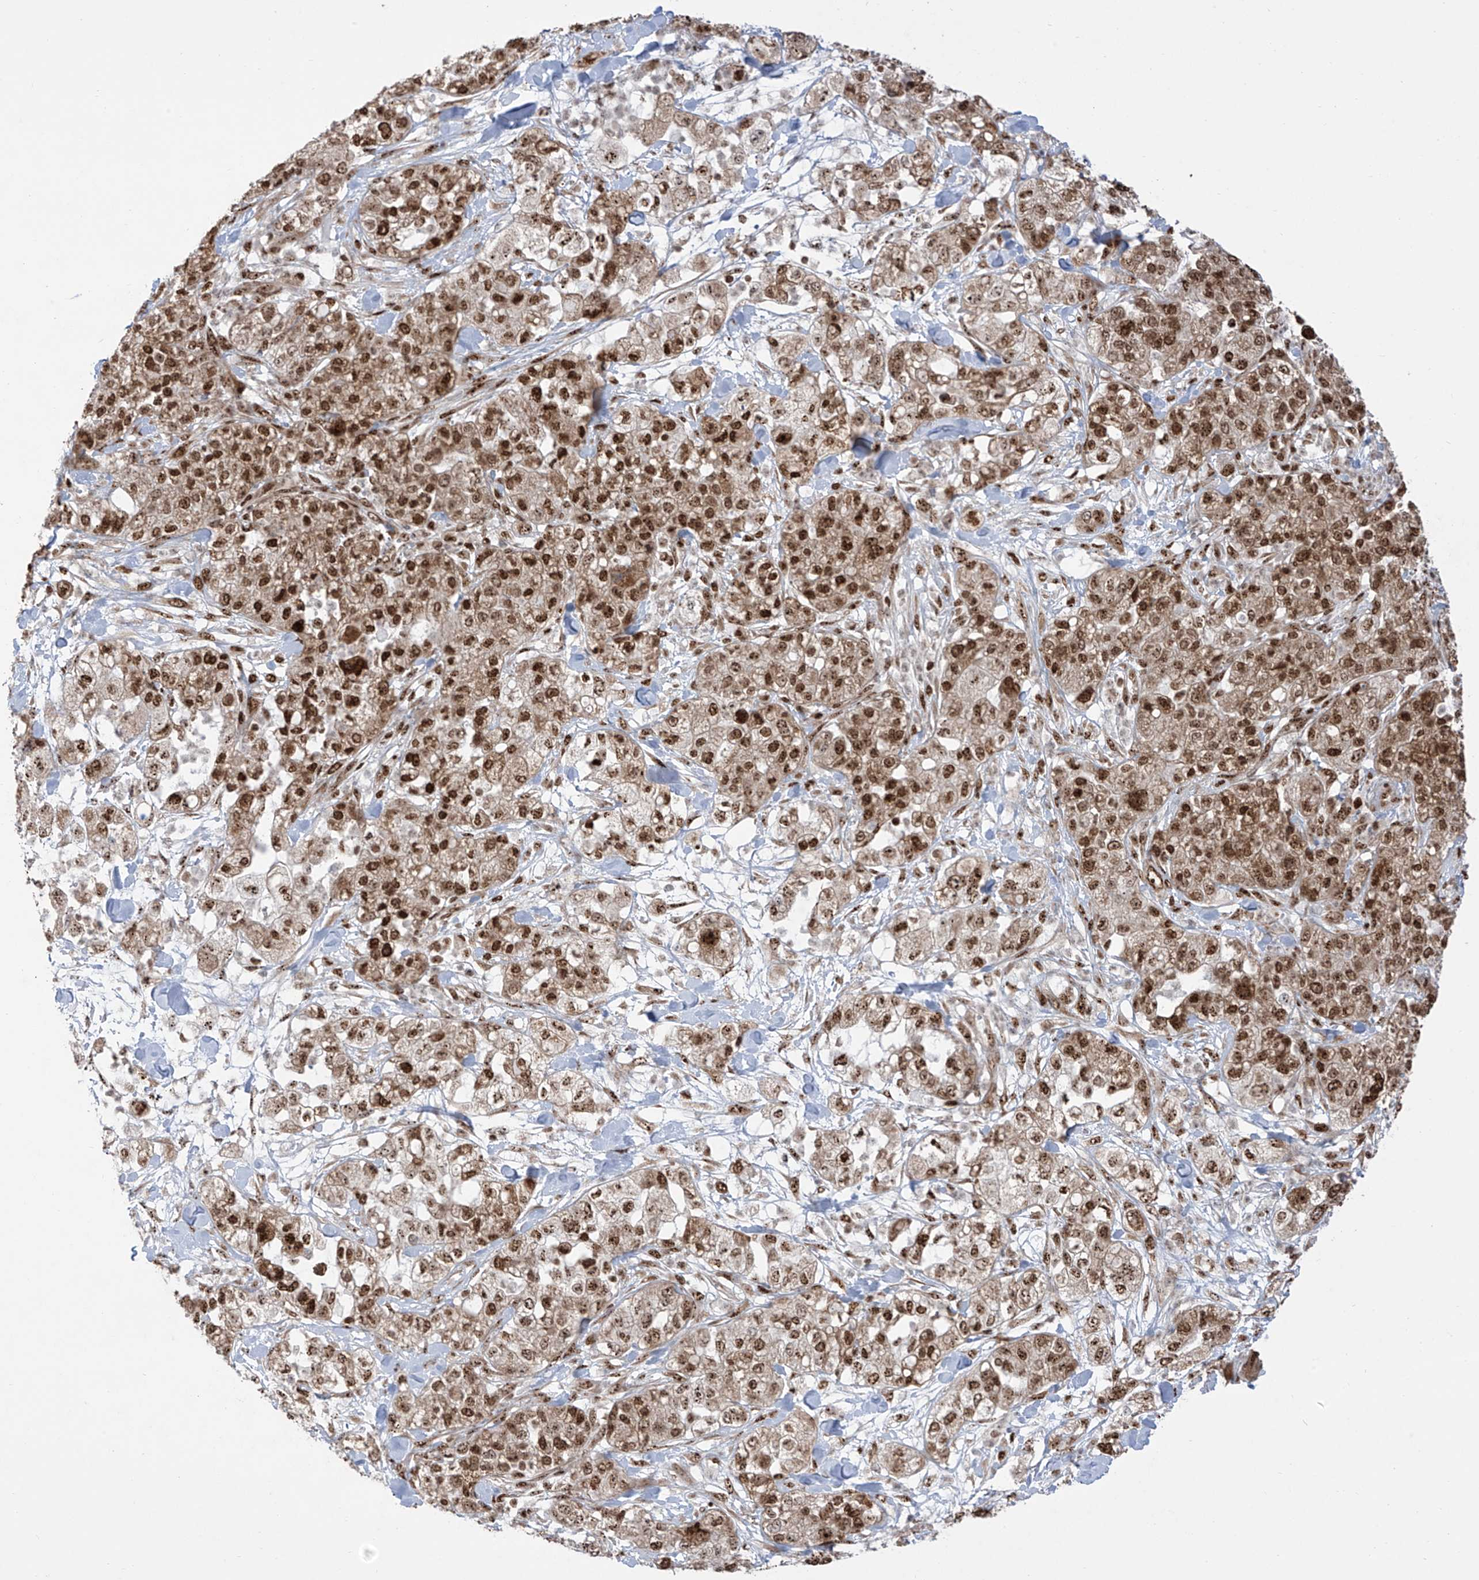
{"staining": {"intensity": "strong", "quantity": ">75%", "location": "cytoplasmic/membranous,nuclear"}, "tissue": "pancreatic cancer", "cell_type": "Tumor cells", "image_type": "cancer", "snomed": [{"axis": "morphology", "description": "Adenocarcinoma, NOS"}, {"axis": "topography", "description": "Pancreas"}], "caption": "Tumor cells reveal high levels of strong cytoplasmic/membranous and nuclear staining in approximately >75% of cells in adenocarcinoma (pancreatic).", "gene": "ZBTB8A", "patient": {"sex": "female", "age": 78}}